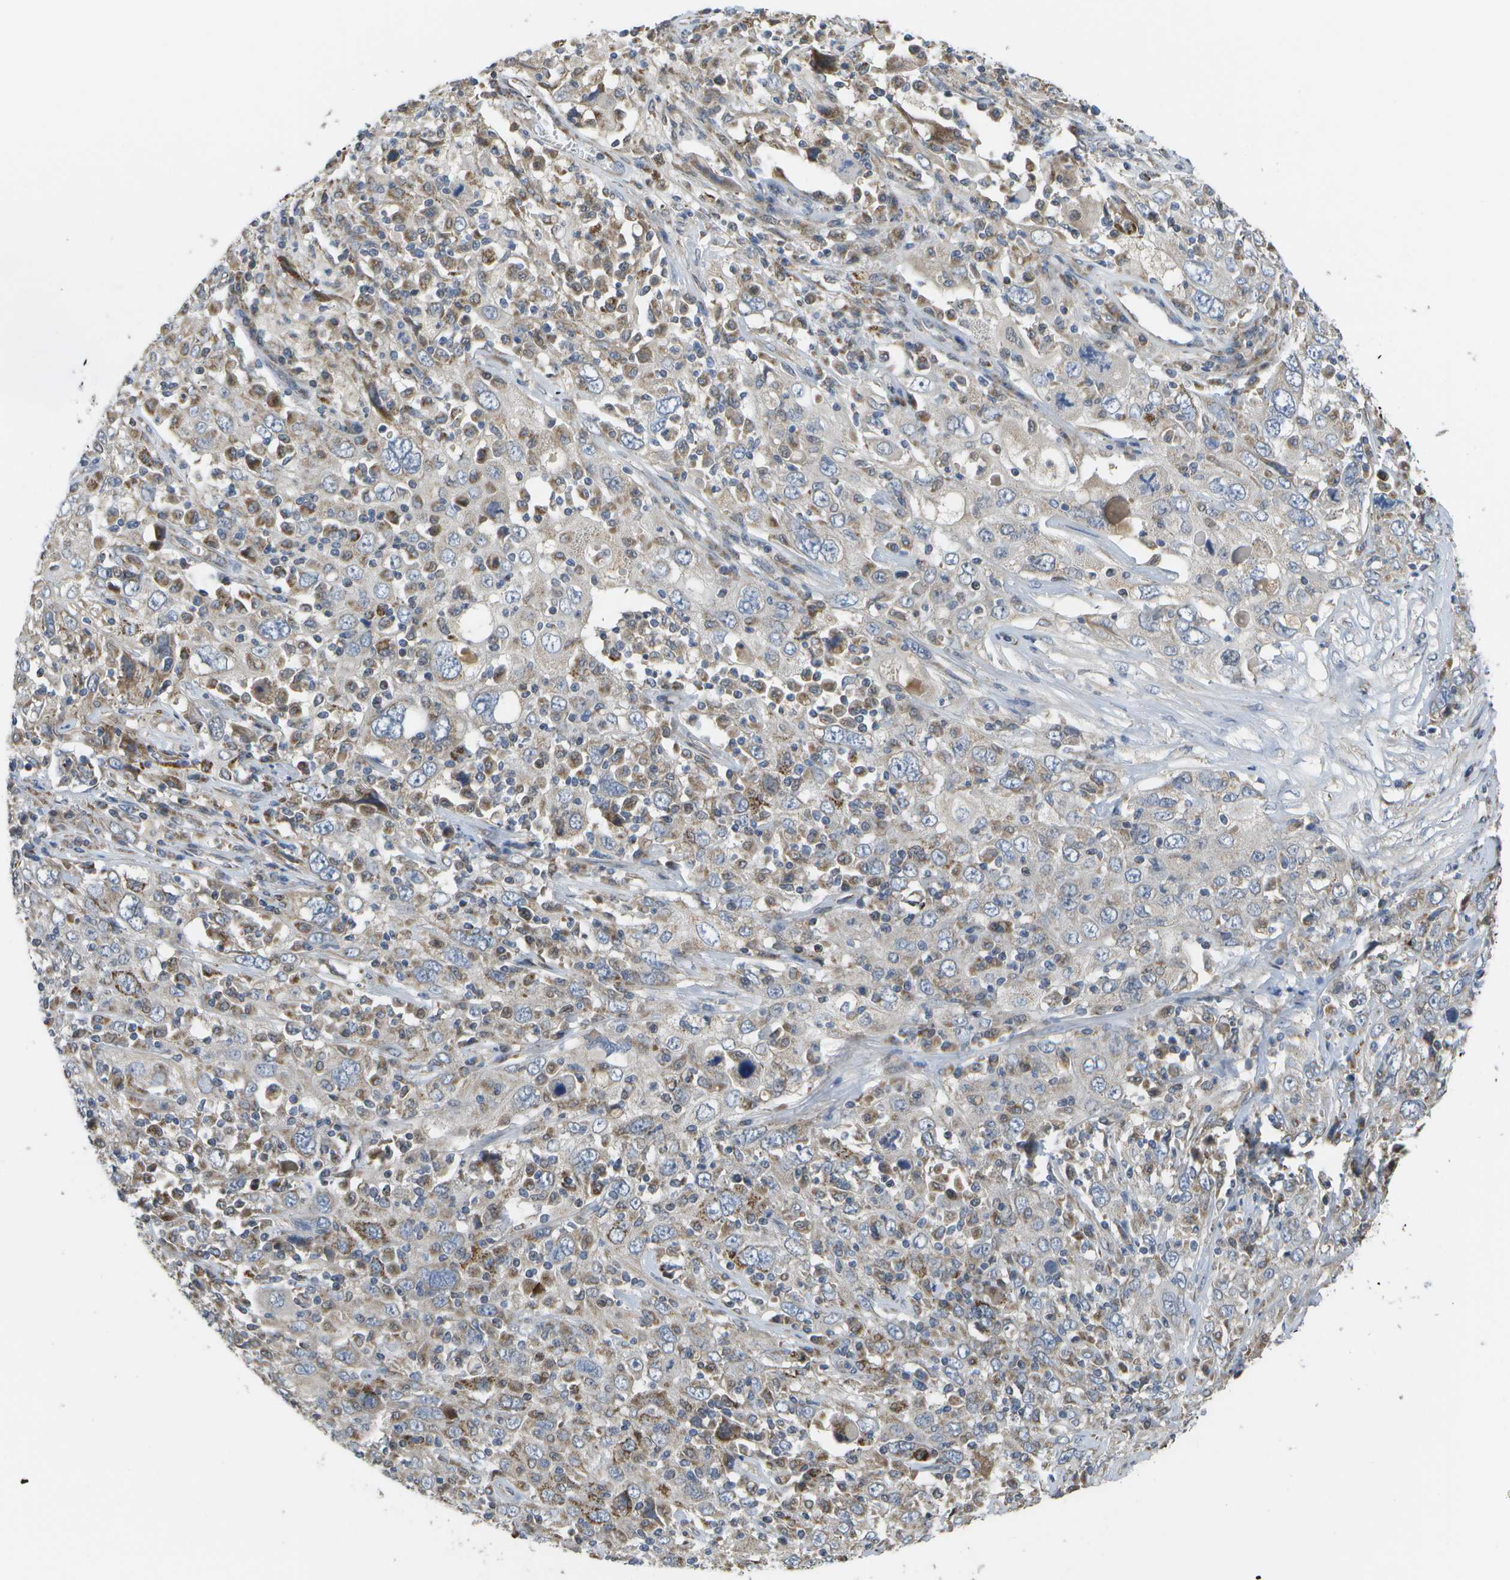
{"staining": {"intensity": "negative", "quantity": "none", "location": "none"}, "tissue": "cervical cancer", "cell_type": "Tumor cells", "image_type": "cancer", "snomed": [{"axis": "morphology", "description": "Squamous cell carcinoma, NOS"}, {"axis": "topography", "description": "Cervix"}], "caption": "A high-resolution histopathology image shows immunohistochemistry staining of squamous cell carcinoma (cervical), which demonstrates no significant positivity in tumor cells.", "gene": "HADHA", "patient": {"sex": "female", "age": 46}}